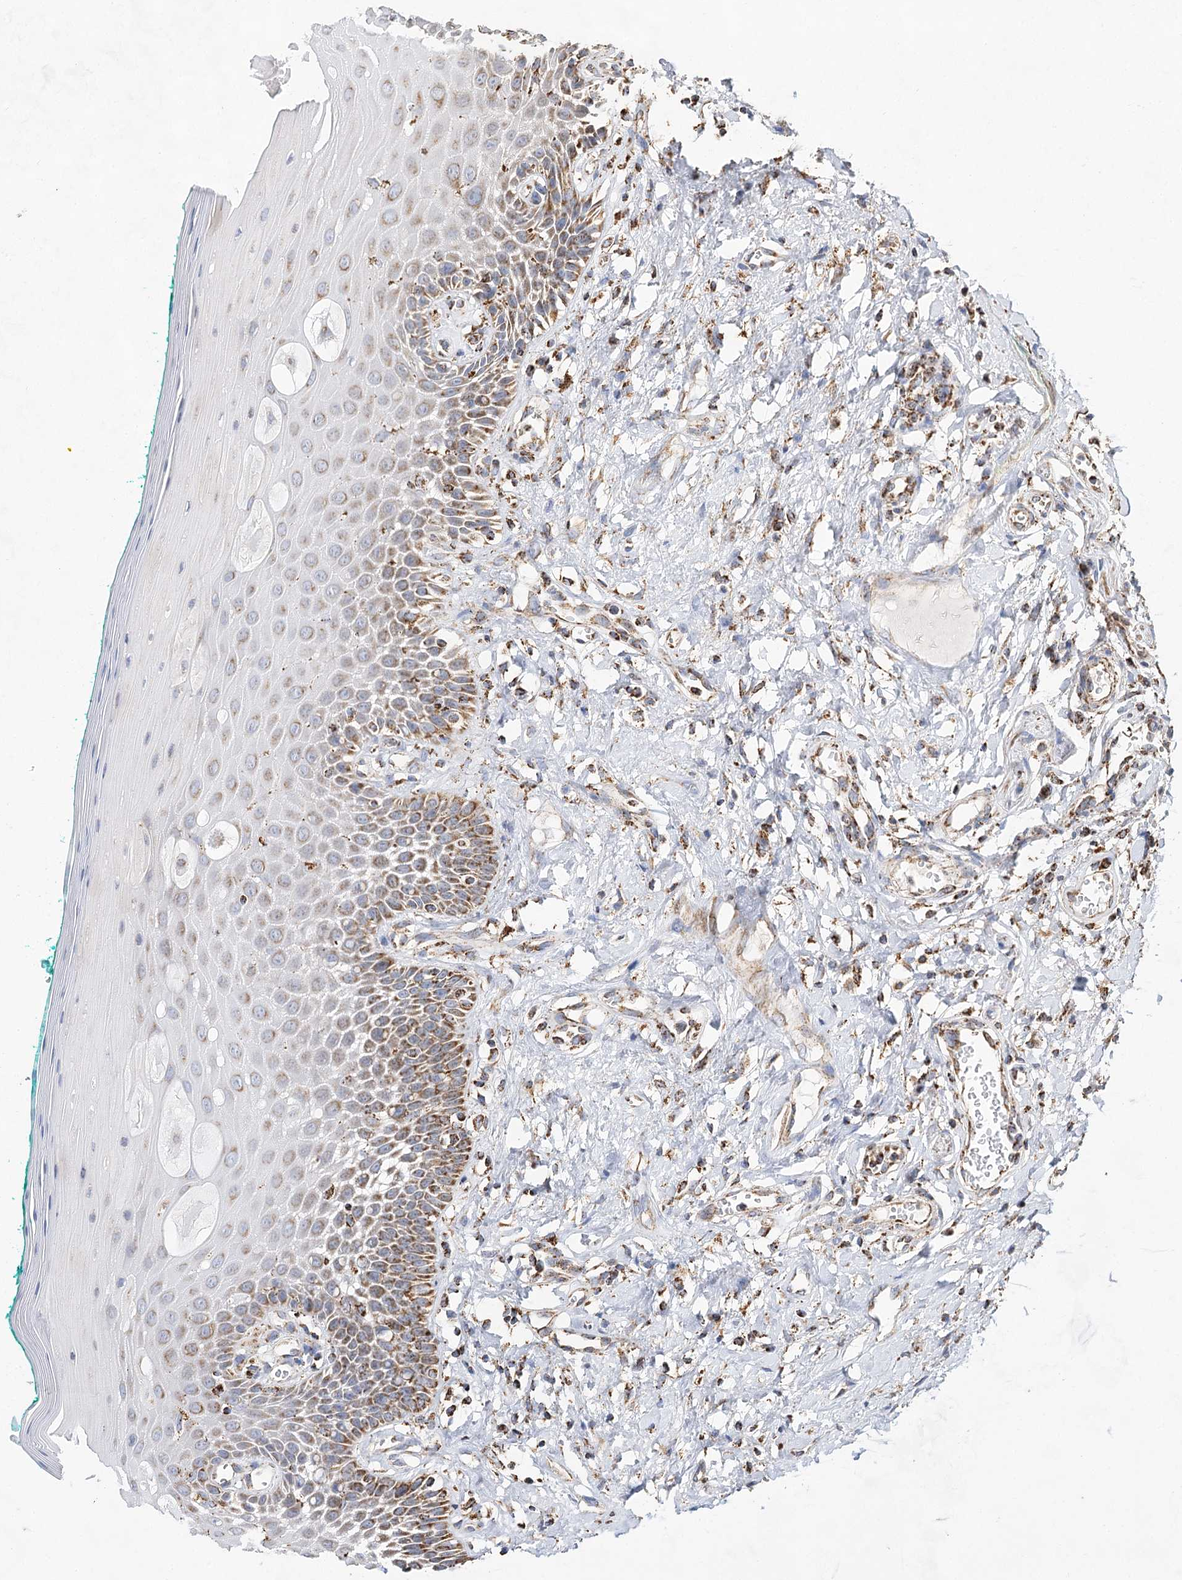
{"staining": {"intensity": "strong", "quantity": "25%-75%", "location": "cytoplasmic/membranous"}, "tissue": "oral mucosa", "cell_type": "Squamous epithelial cells", "image_type": "normal", "snomed": [{"axis": "morphology", "description": "Normal tissue, NOS"}, {"axis": "topography", "description": "Oral tissue"}], "caption": "Oral mucosa stained with IHC shows strong cytoplasmic/membranous positivity in approximately 25%-75% of squamous epithelial cells.", "gene": "NADK2", "patient": {"sex": "female", "age": 70}}